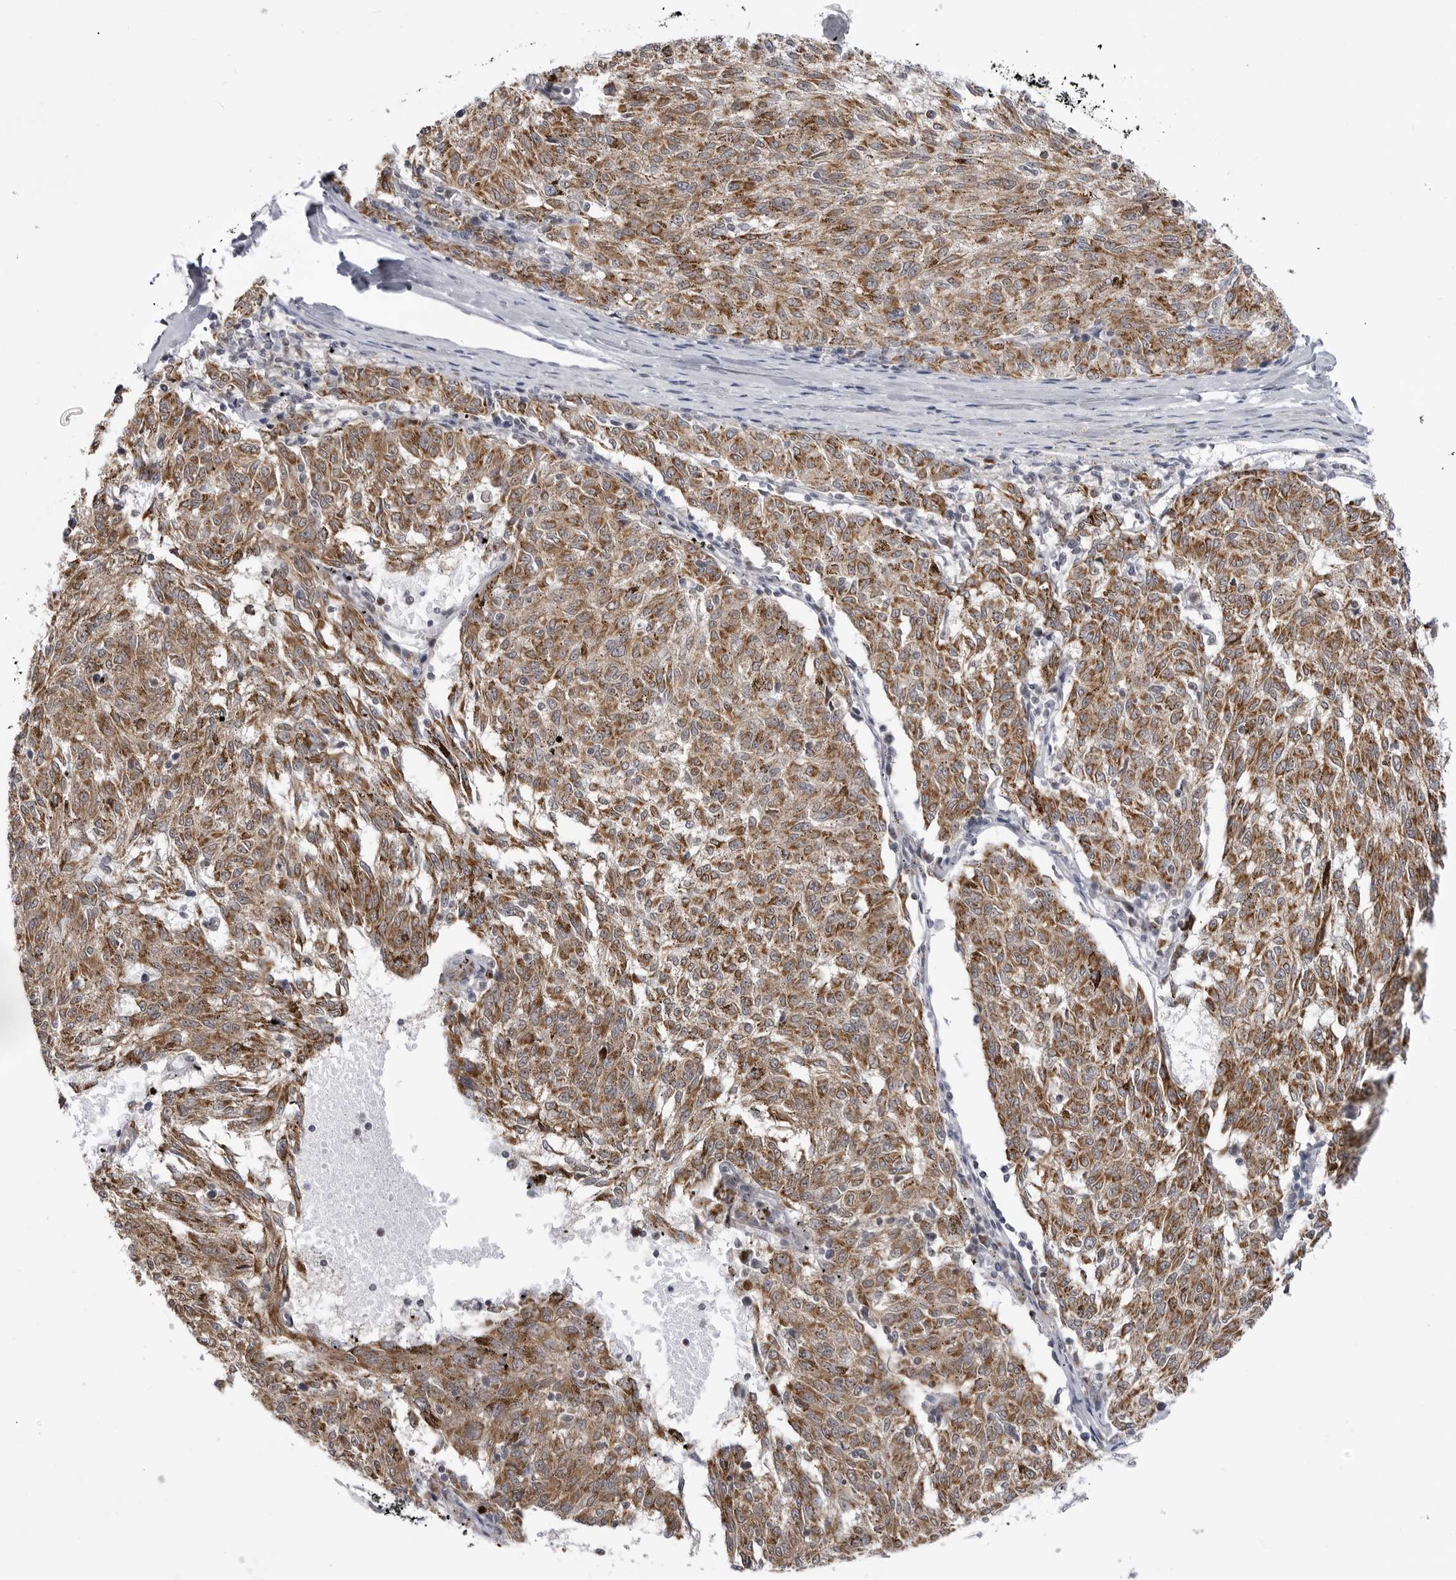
{"staining": {"intensity": "moderate", "quantity": ">75%", "location": "cytoplasmic/membranous"}, "tissue": "melanoma", "cell_type": "Tumor cells", "image_type": "cancer", "snomed": [{"axis": "morphology", "description": "Malignant melanoma, NOS"}, {"axis": "topography", "description": "Skin"}], "caption": "This is a histology image of immunohistochemistry staining of malignant melanoma, which shows moderate expression in the cytoplasmic/membranous of tumor cells.", "gene": "FH", "patient": {"sex": "female", "age": 72}}